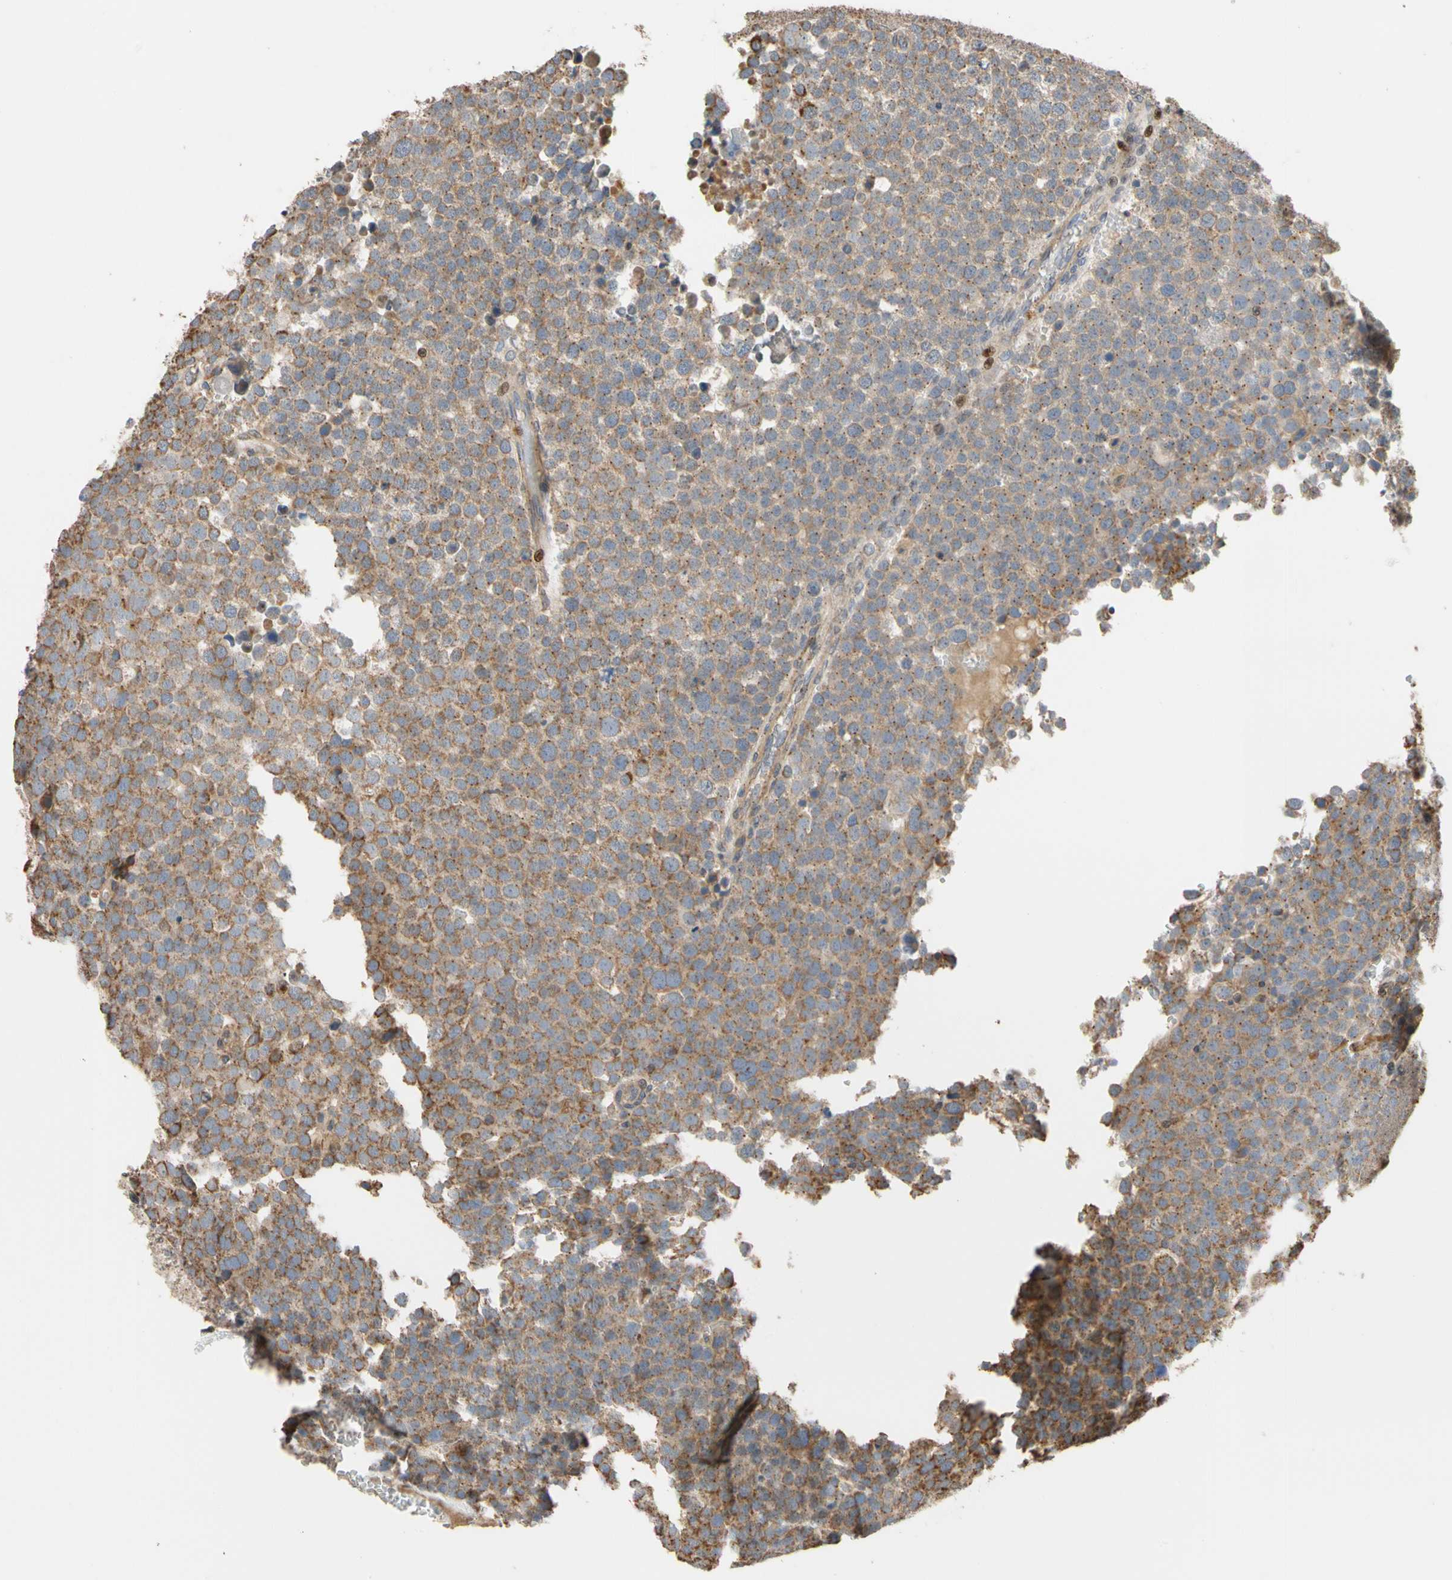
{"staining": {"intensity": "moderate", "quantity": ">75%", "location": "cytoplasmic/membranous"}, "tissue": "testis cancer", "cell_type": "Tumor cells", "image_type": "cancer", "snomed": [{"axis": "morphology", "description": "Seminoma, NOS"}, {"axis": "topography", "description": "Testis"}], "caption": "Tumor cells show medium levels of moderate cytoplasmic/membranous staining in approximately >75% of cells in testis seminoma.", "gene": "IP6K2", "patient": {"sex": "male", "age": 71}}